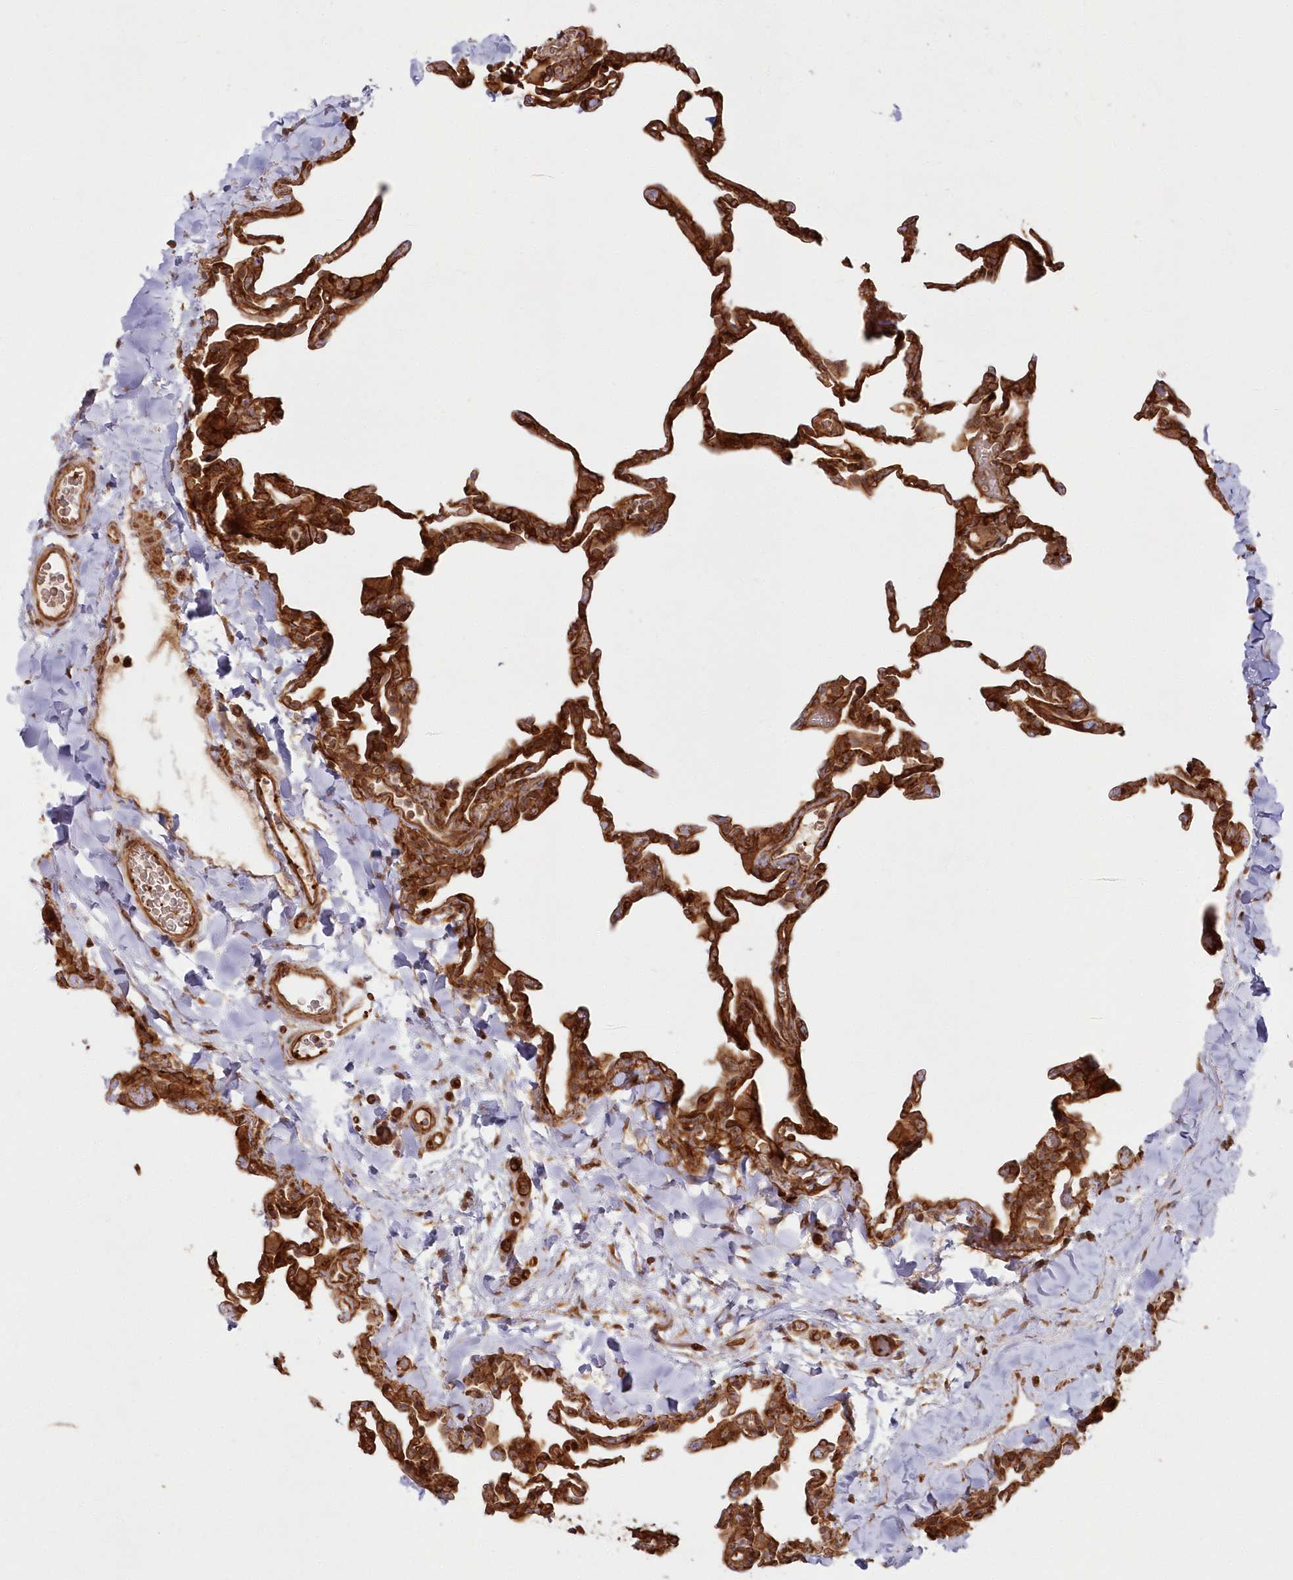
{"staining": {"intensity": "strong", "quantity": ">75%", "location": "cytoplasmic/membranous"}, "tissue": "lung", "cell_type": "Alveolar cells", "image_type": "normal", "snomed": [{"axis": "morphology", "description": "Normal tissue, NOS"}, {"axis": "topography", "description": "Lung"}], "caption": "Alveolar cells show high levels of strong cytoplasmic/membranous expression in approximately >75% of cells in unremarkable lung. The protein of interest is stained brown, and the nuclei are stained in blue (DAB (3,3'-diaminobenzidine) IHC with brightfield microscopy, high magnification).", "gene": "RGCC", "patient": {"sex": "male", "age": 20}}